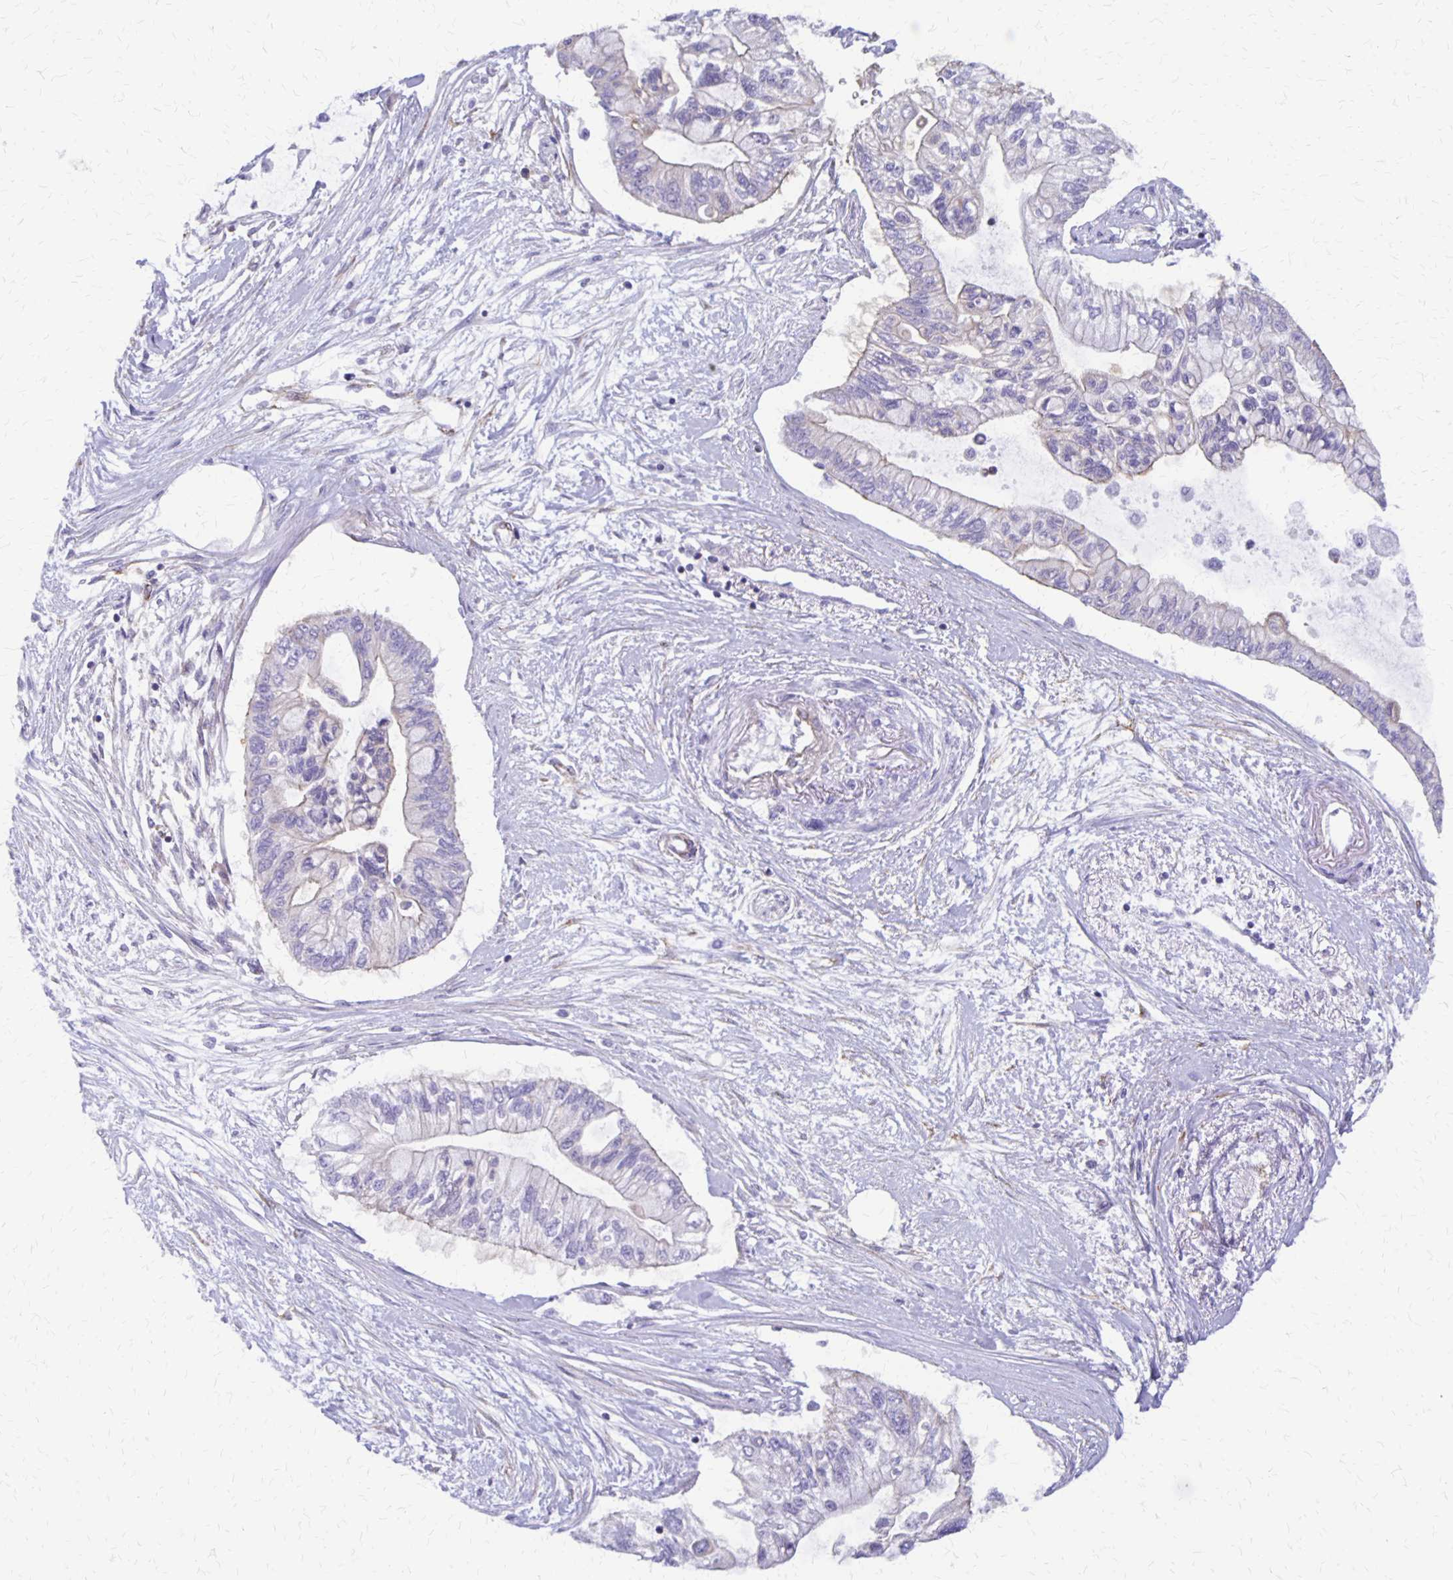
{"staining": {"intensity": "negative", "quantity": "none", "location": "none"}, "tissue": "pancreatic cancer", "cell_type": "Tumor cells", "image_type": "cancer", "snomed": [{"axis": "morphology", "description": "Adenocarcinoma, NOS"}, {"axis": "topography", "description": "Pancreas"}], "caption": "This is an IHC micrograph of human pancreatic adenocarcinoma. There is no expression in tumor cells.", "gene": "SEPTIN5", "patient": {"sex": "female", "age": 77}}